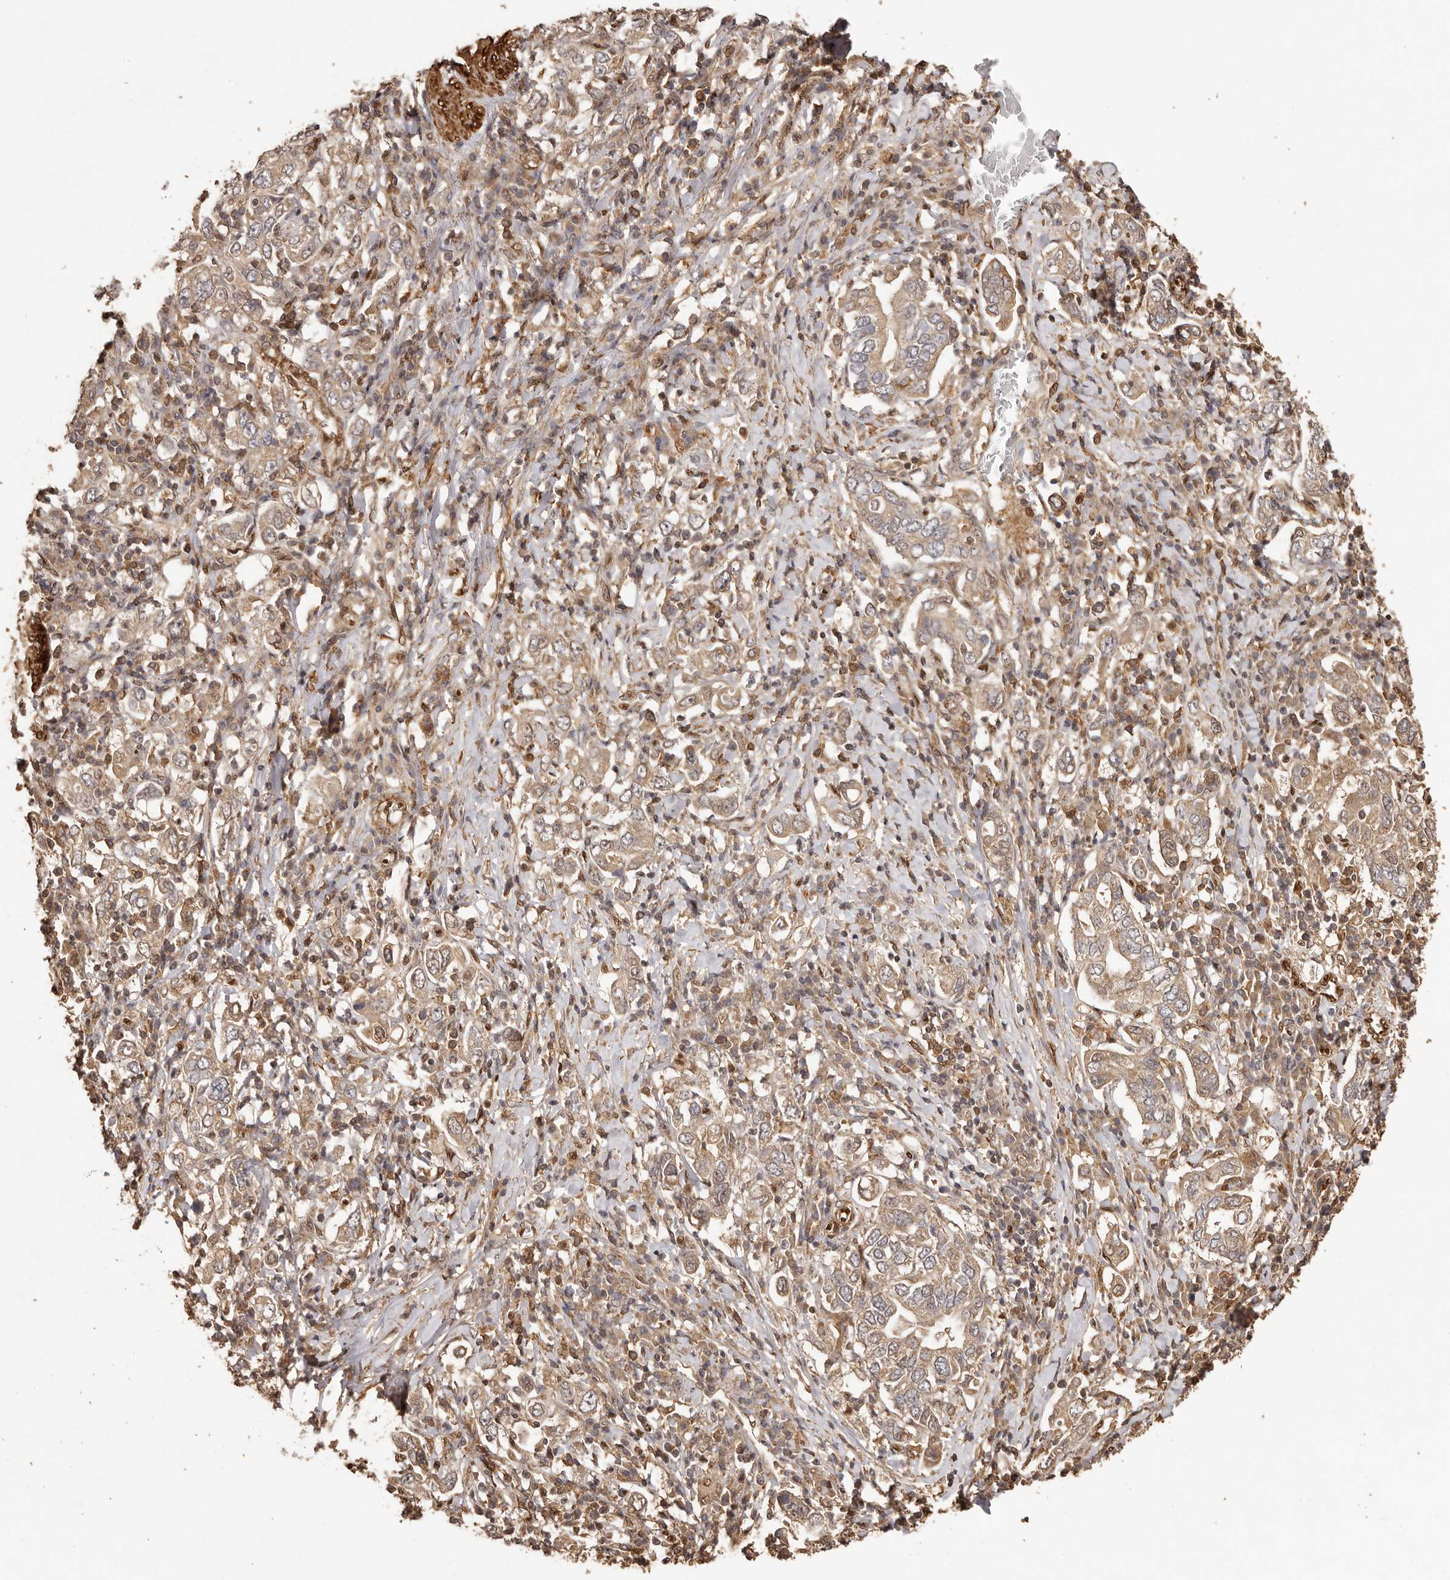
{"staining": {"intensity": "weak", "quantity": ">75%", "location": "cytoplasmic/membranous"}, "tissue": "stomach cancer", "cell_type": "Tumor cells", "image_type": "cancer", "snomed": [{"axis": "morphology", "description": "Adenocarcinoma, NOS"}, {"axis": "topography", "description": "Stomach, upper"}], "caption": "About >75% of tumor cells in human stomach adenocarcinoma reveal weak cytoplasmic/membranous protein positivity as visualized by brown immunohistochemical staining.", "gene": "UBR2", "patient": {"sex": "male", "age": 62}}